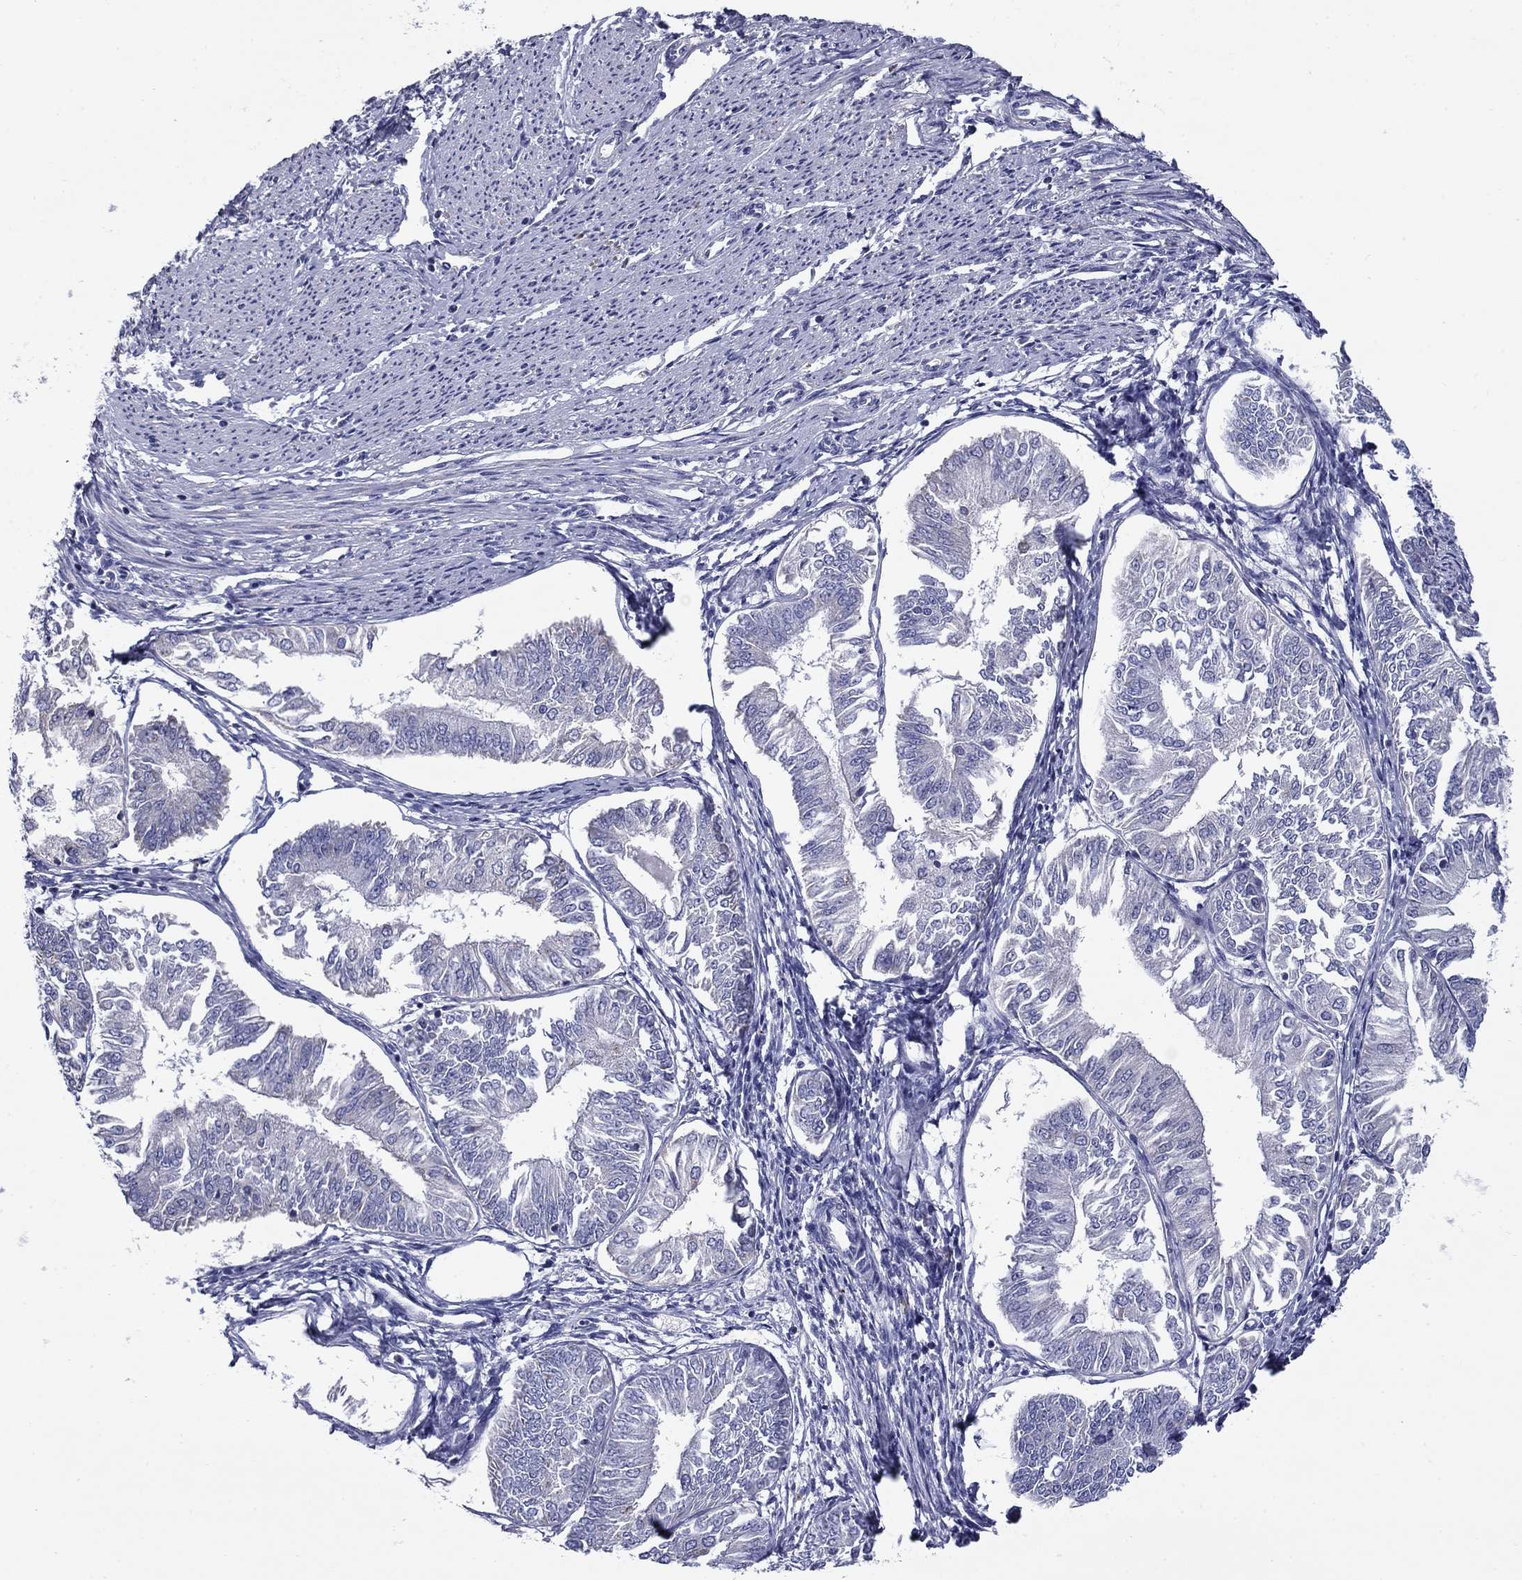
{"staining": {"intensity": "negative", "quantity": "none", "location": "none"}, "tissue": "endometrial cancer", "cell_type": "Tumor cells", "image_type": "cancer", "snomed": [{"axis": "morphology", "description": "Adenocarcinoma, NOS"}, {"axis": "topography", "description": "Endometrium"}], "caption": "High magnification brightfield microscopy of endometrial adenocarcinoma stained with DAB (brown) and counterstained with hematoxylin (blue): tumor cells show no significant positivity.", "gene": "ACADSB", "patient": {"sex": "female", "age": 58}}